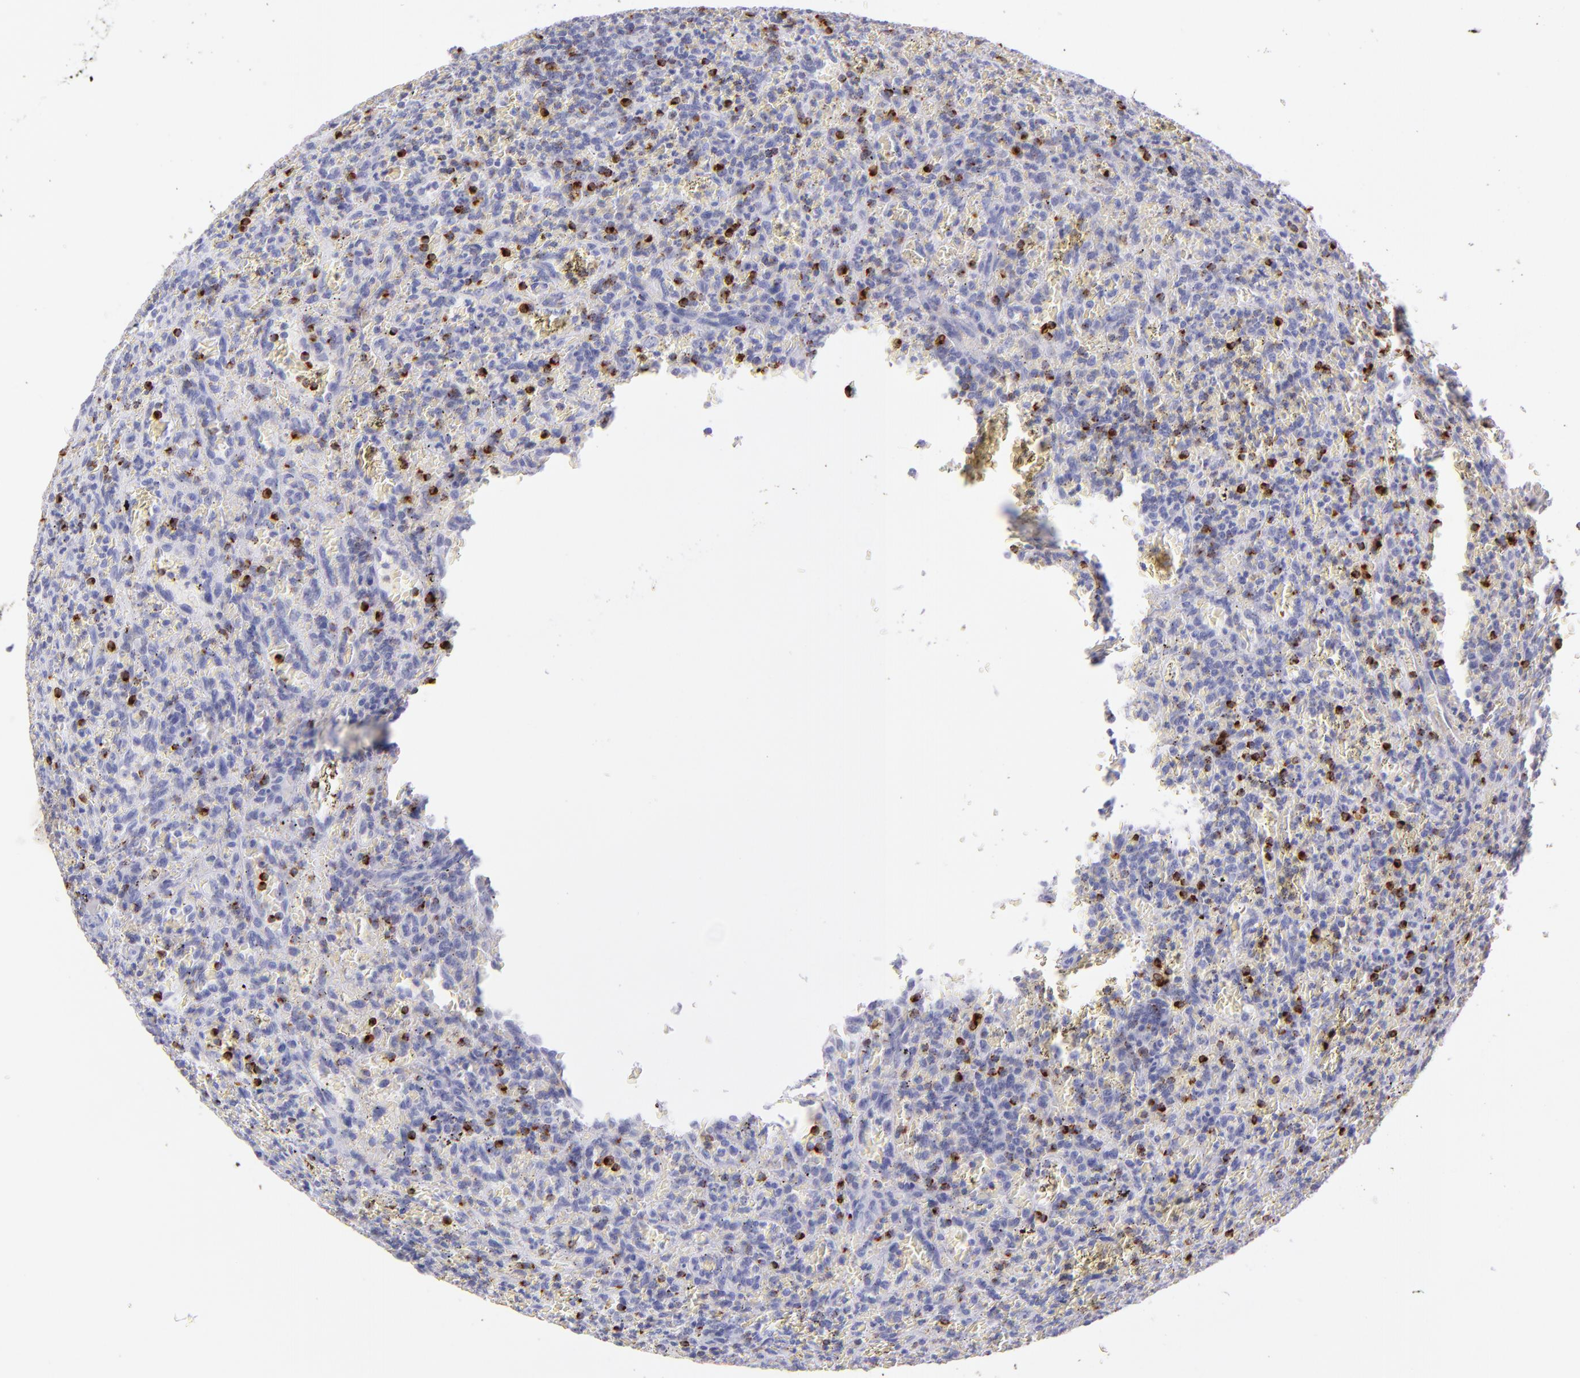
{"staining": {"intensity": "negative", "quantity": "none", "location": "none"}, "tissue": "lymphoma", "cell_type": "Tumor cells", "image_type": "cancer", "snomed": [{"axis": "morphology", "description": "Malignant lymphoma, non-Hodgkin's type, Low grade"}, {"axis": "topography", "description": "Spleen"}], "caption": "Micrograph shows no significant protein staining in tumor cells of malignant lymphoma, non-Hodgkin's type (low-grade).", "gene": "PRF1", "patient": {"sex": "female", "age": 64}}